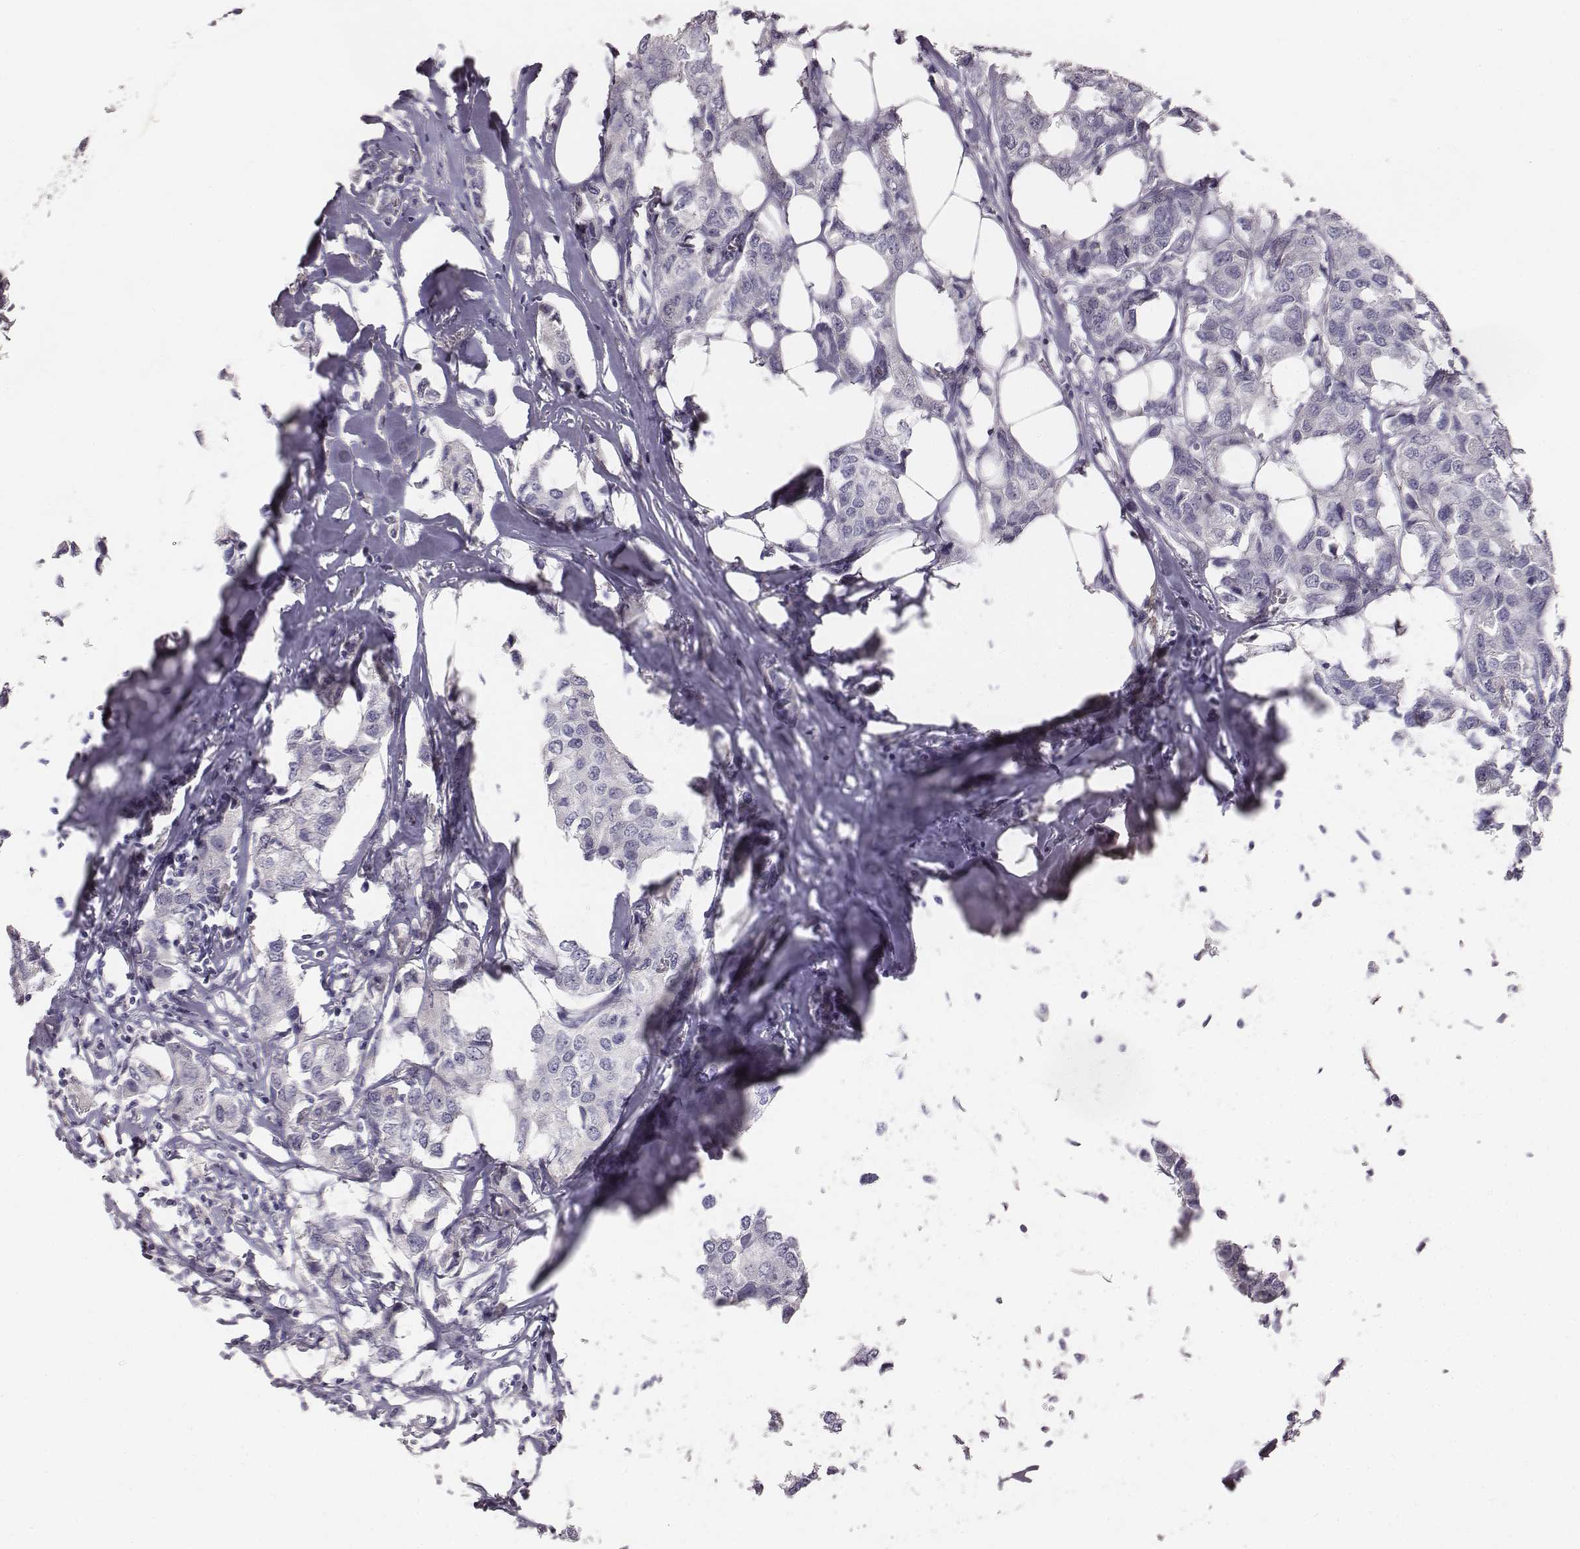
{"staining": {"intensity": "negative", "quantity": "none", "location": "none"}, "tissue": "breast cancer", "cell_type": "Tumor cells", "image_type": "cancer", "snomed": [{"axis": "morphology", "description": "Duct carcinoma"}, {"axis": "topography", "description": "Breast"}], "caption": "Tumor cells are negative for protein expression in human breast cancer (infiltrating ductal carcinoma).", "gene": "MYH6", "patient": {"sex": "female", "age": 80}}